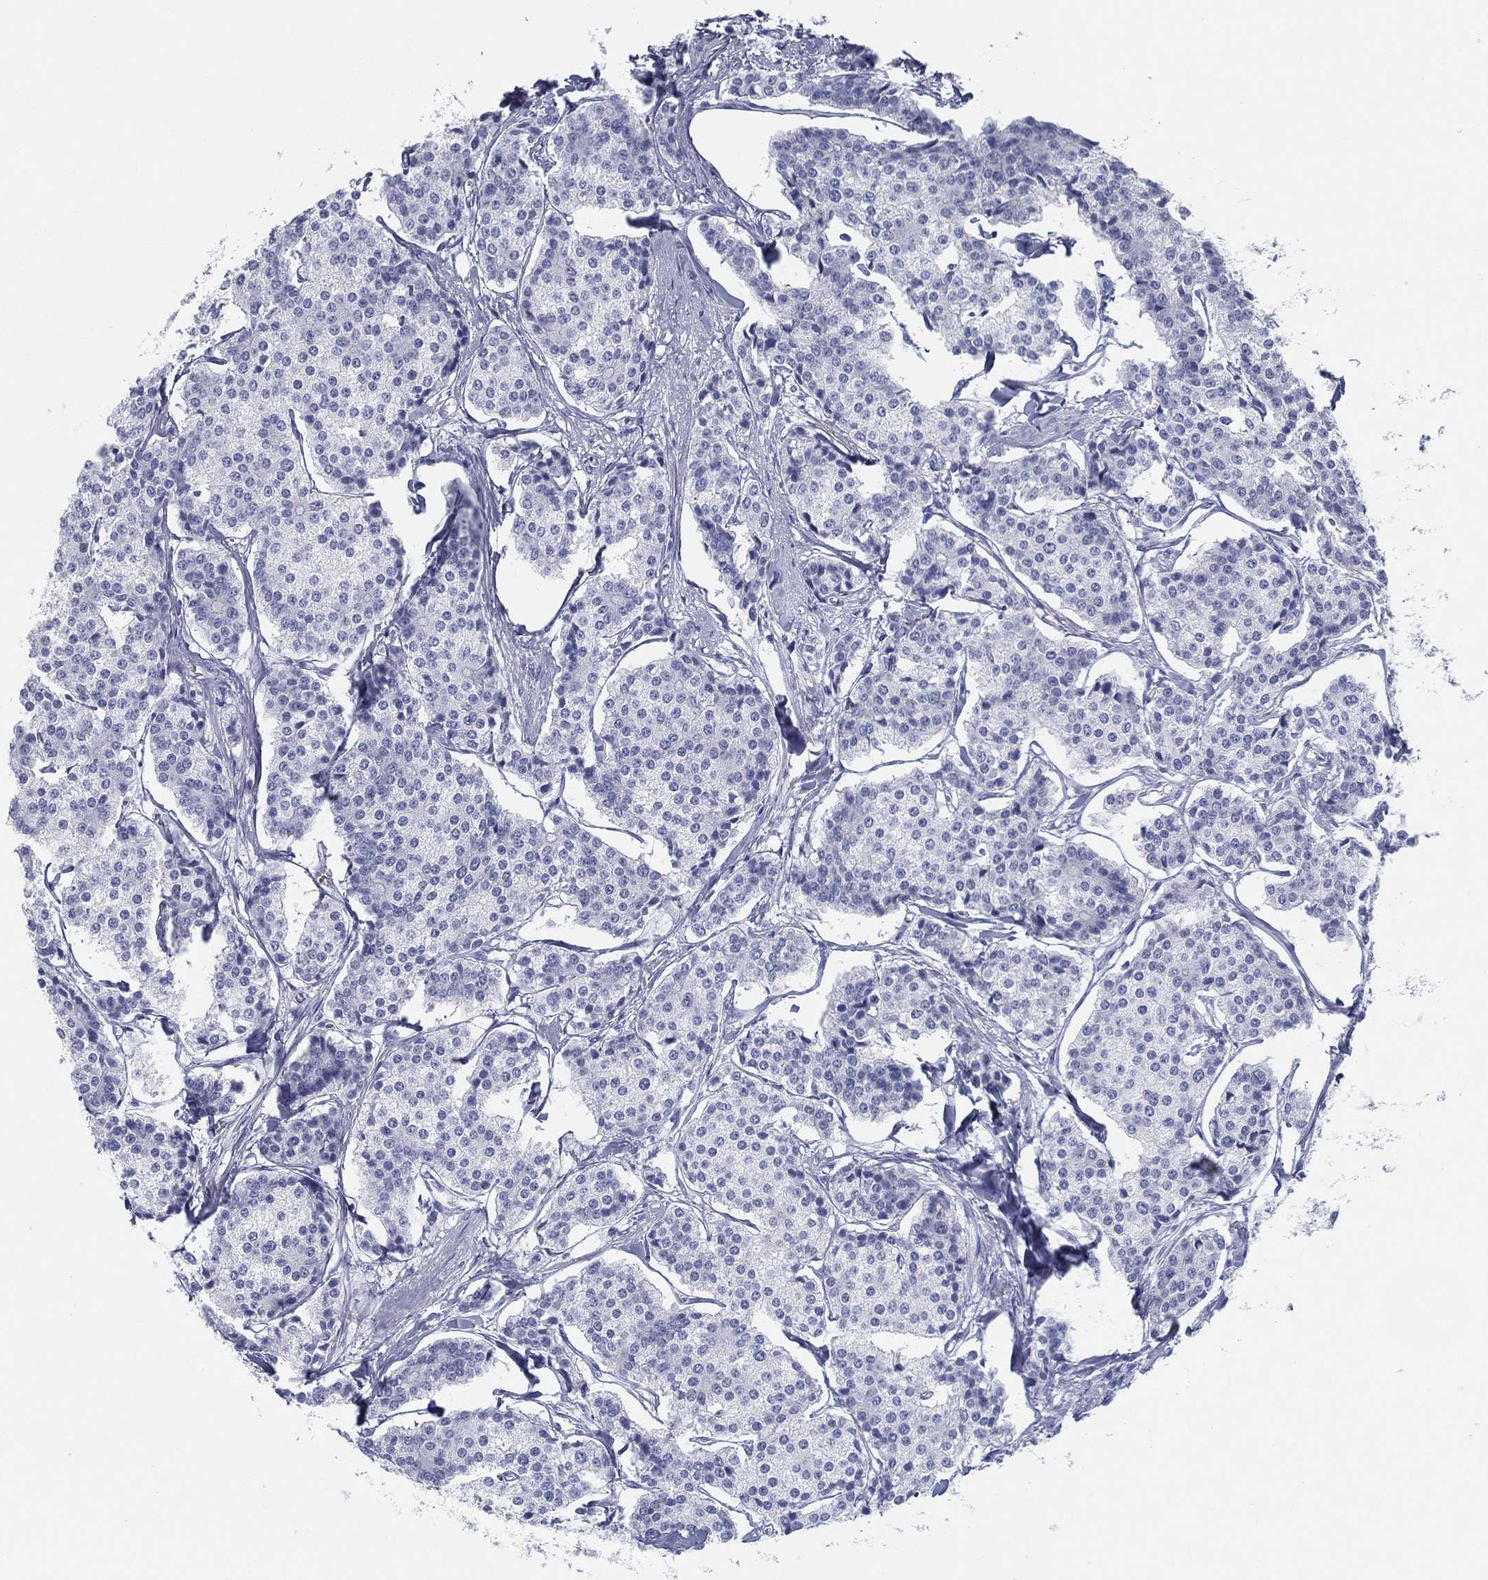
{"staining": {"intensity": "negative", "quantity": "none", "location": "none"}, "tissue": "carcinoid", "cell_type": "Tumor cells", "image_type": "cancer", "snomed": [{"axis": "morphology", "description": "Carcinoid, malignant, NOS"}, {"axis": "topography", "description": "Small intestine"}], "caption": "Protein analysis of carcinoid (malignant) reveals no significant expression in tumor cells.", "gene": "TMEM252", "patient": {"sex": "female", "age": 65}}